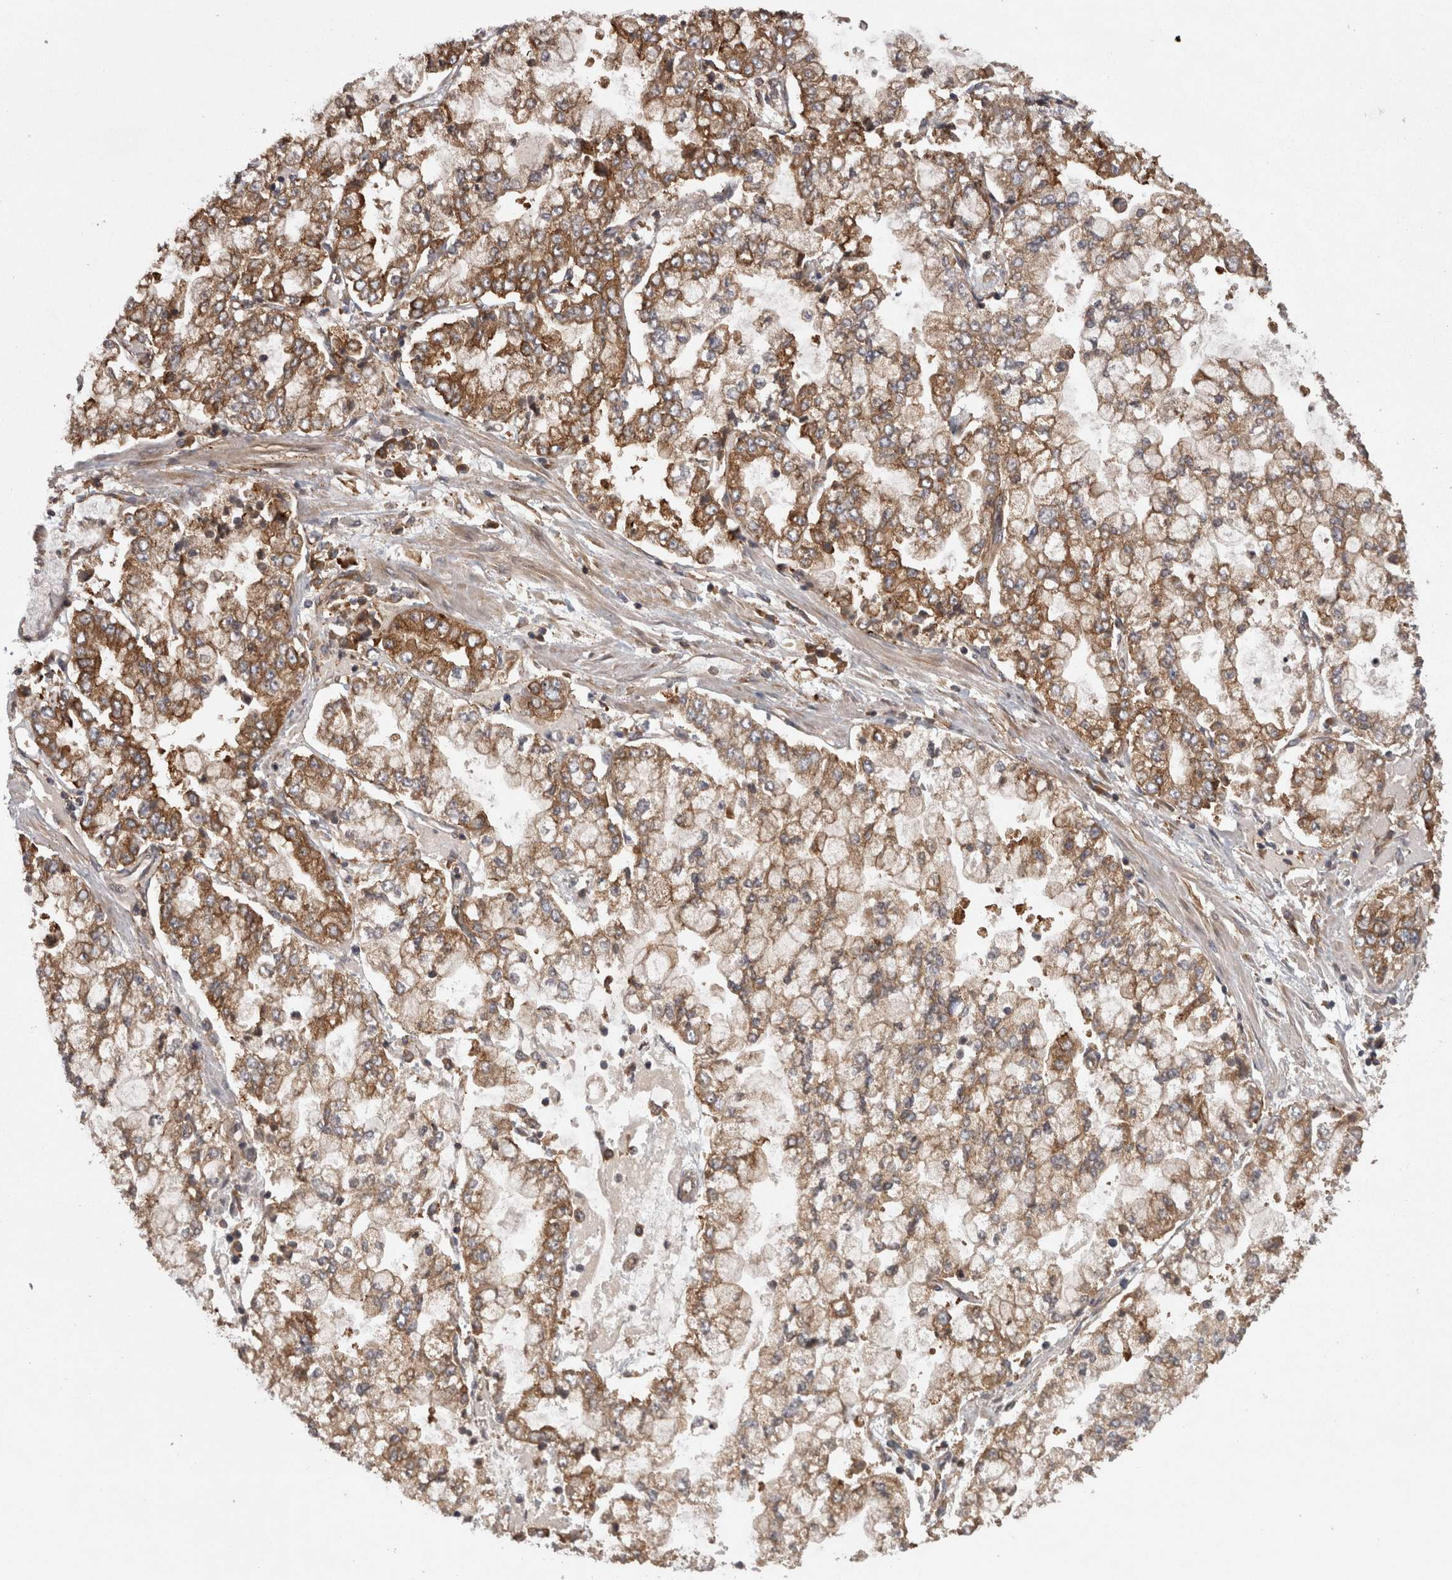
{"staining": {"intensity": "moderate", "quantity": ">75%", "location": "cytoplasmic/membranous"}, "tissue": "stomach cancer", "cell_type": "Tumor cells", "image_type": "cancer", "snomed": [{"axis": "morphology", "description": "Adenocarcinoma, NOS"}, {"axis": "topography", "description": "Stomach"}], "caption": "High-magnification brightfield microscopy of stomach cancer stained with DAB (brown) and counterstained with hematoxylin (blue). tumor cells exhibit moderate cytoplasmic/membranous staining is seen in approximately>75% of cells.", "gene": "SMCR8", "patient": {"sex": "male", "age": 76}}